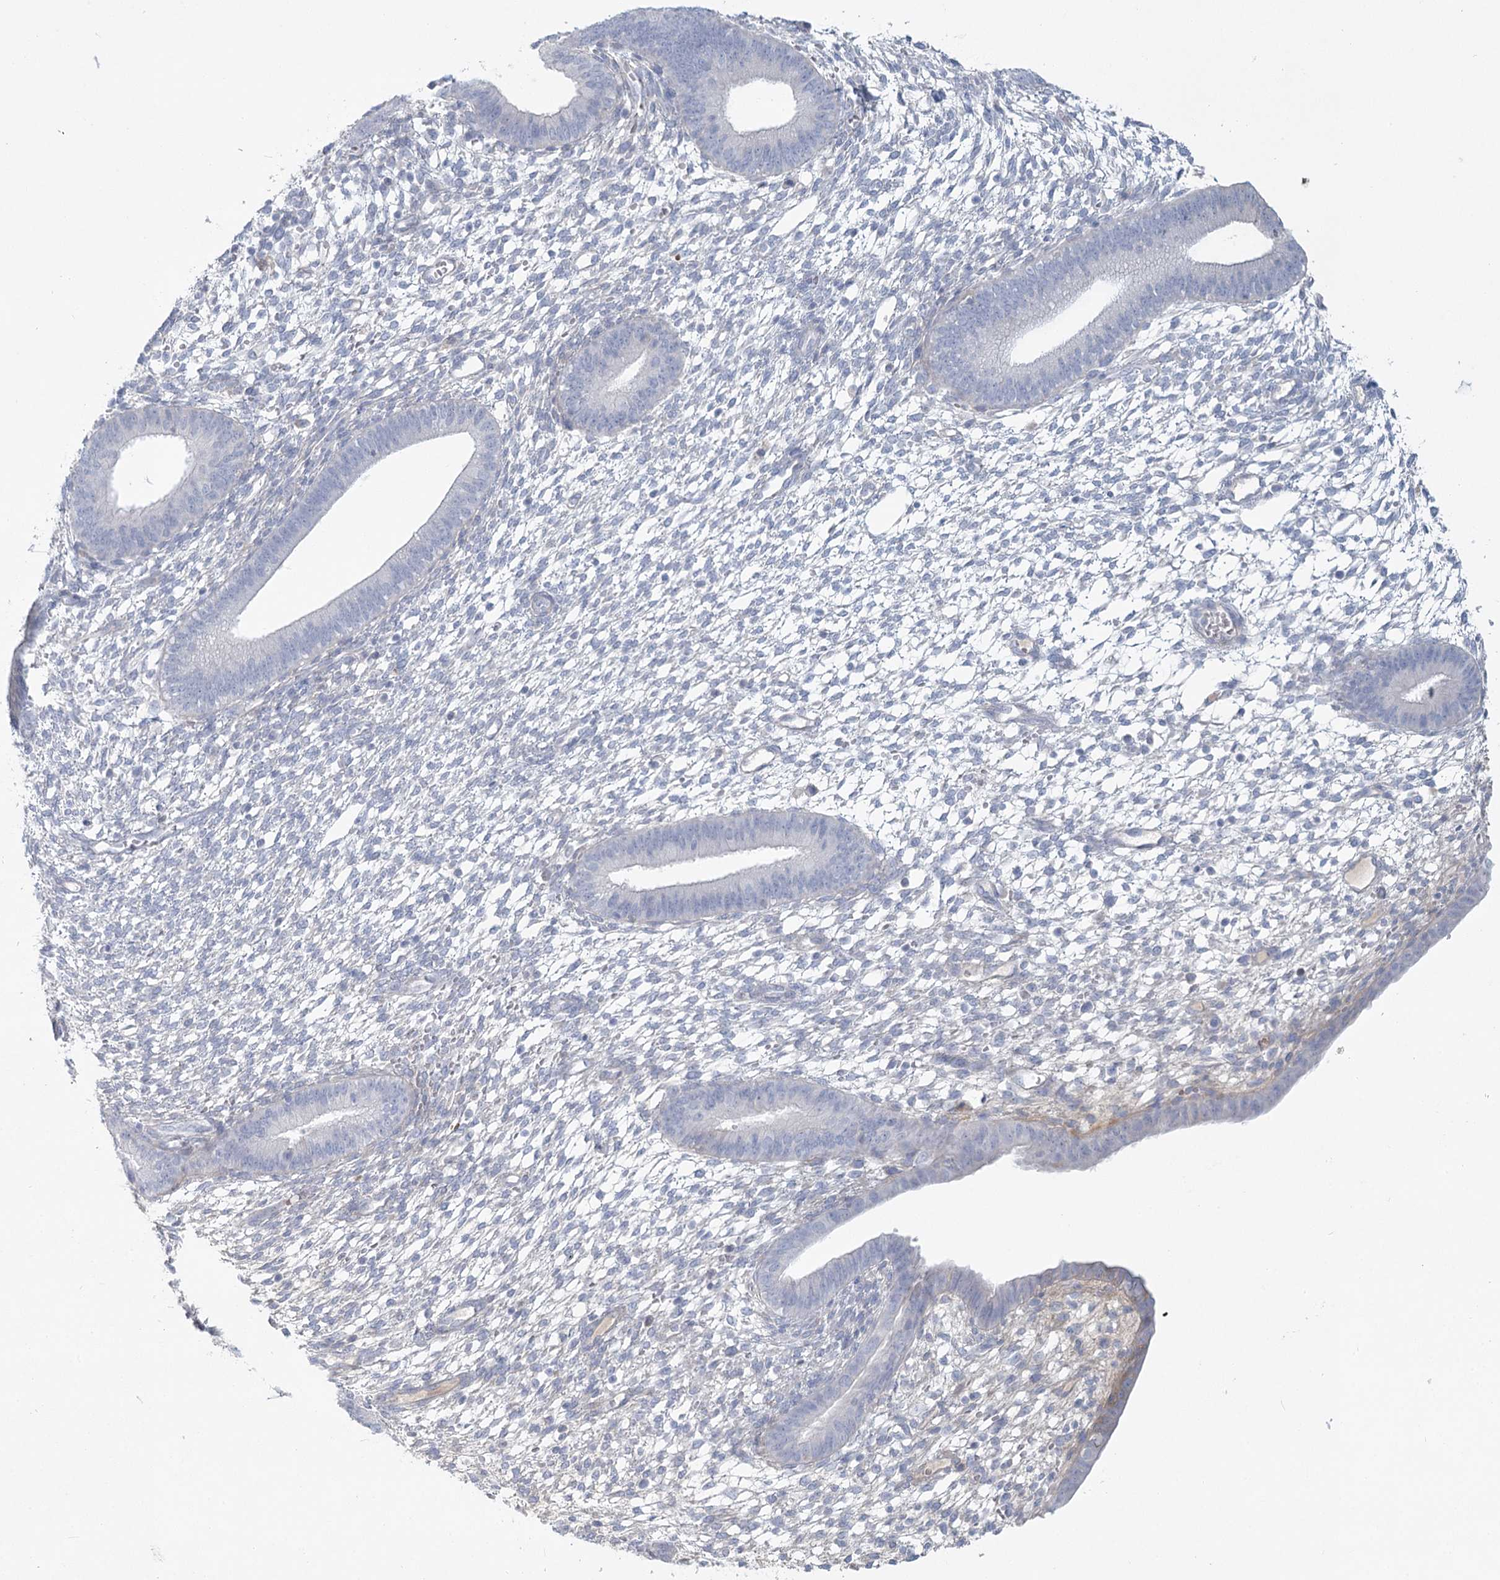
{"staining": {"intensity": "negative", "quantity": "none", "location": "none"}, "tissue": "endometrium", "cell_type": "Cells in endometrial stroma", "image_type": "normal", "snomed": [{"axis": "morphology", "description": "Normal tissue, NOS"}, {"axis": "topography", "description": "Endometrium"}], "caption": "Immunohistochemical staining of benign endometrium demonstrates no significant expression in cells in endometrial stroma.", "gene": "DMGDH", "patient": {"sex": "female", "age": 46}}